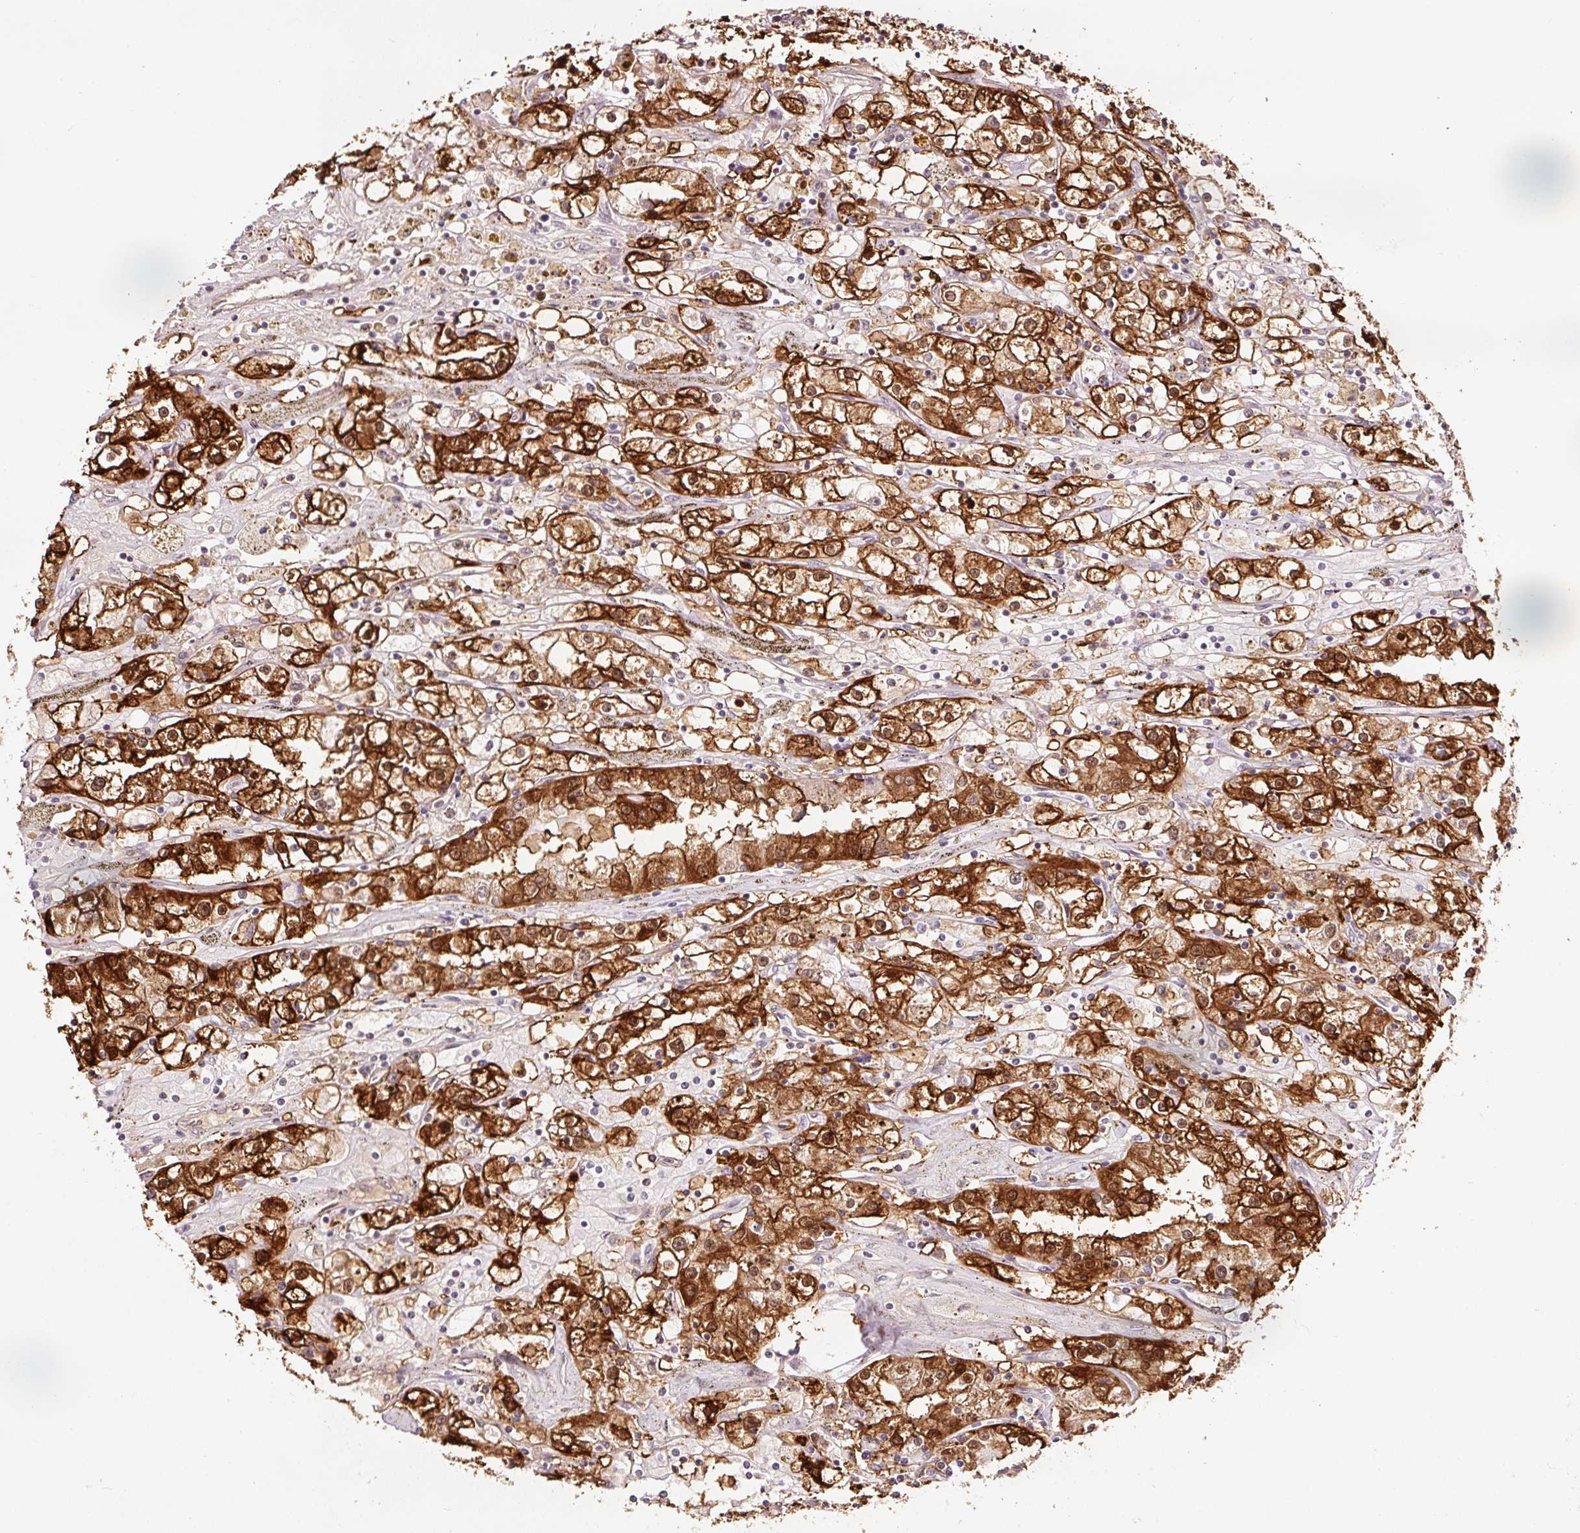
{"staining": {"intensity": "strong", "quantity": ">75%", "location": "cytoplasmic/membranous,nuclear"}, "tissue": "renal cancer", "cell_type": "Tumor cells", "image_type": "cancer", "snomed": [{"axis": "morphology", "description": "Adenocarcinoma, NOS"}, {"axis": "topography", "description": "Kidney"}], "caption": "The photomicrograph demonstrates a brown stain indicating the presence of a protein in the cytoplasmic/membranous and nuclear of tumor cells in renal cancer (adenocarcinoma).", "gene": "FBXL14", "patient": {"sex": "male", "age": 56}}